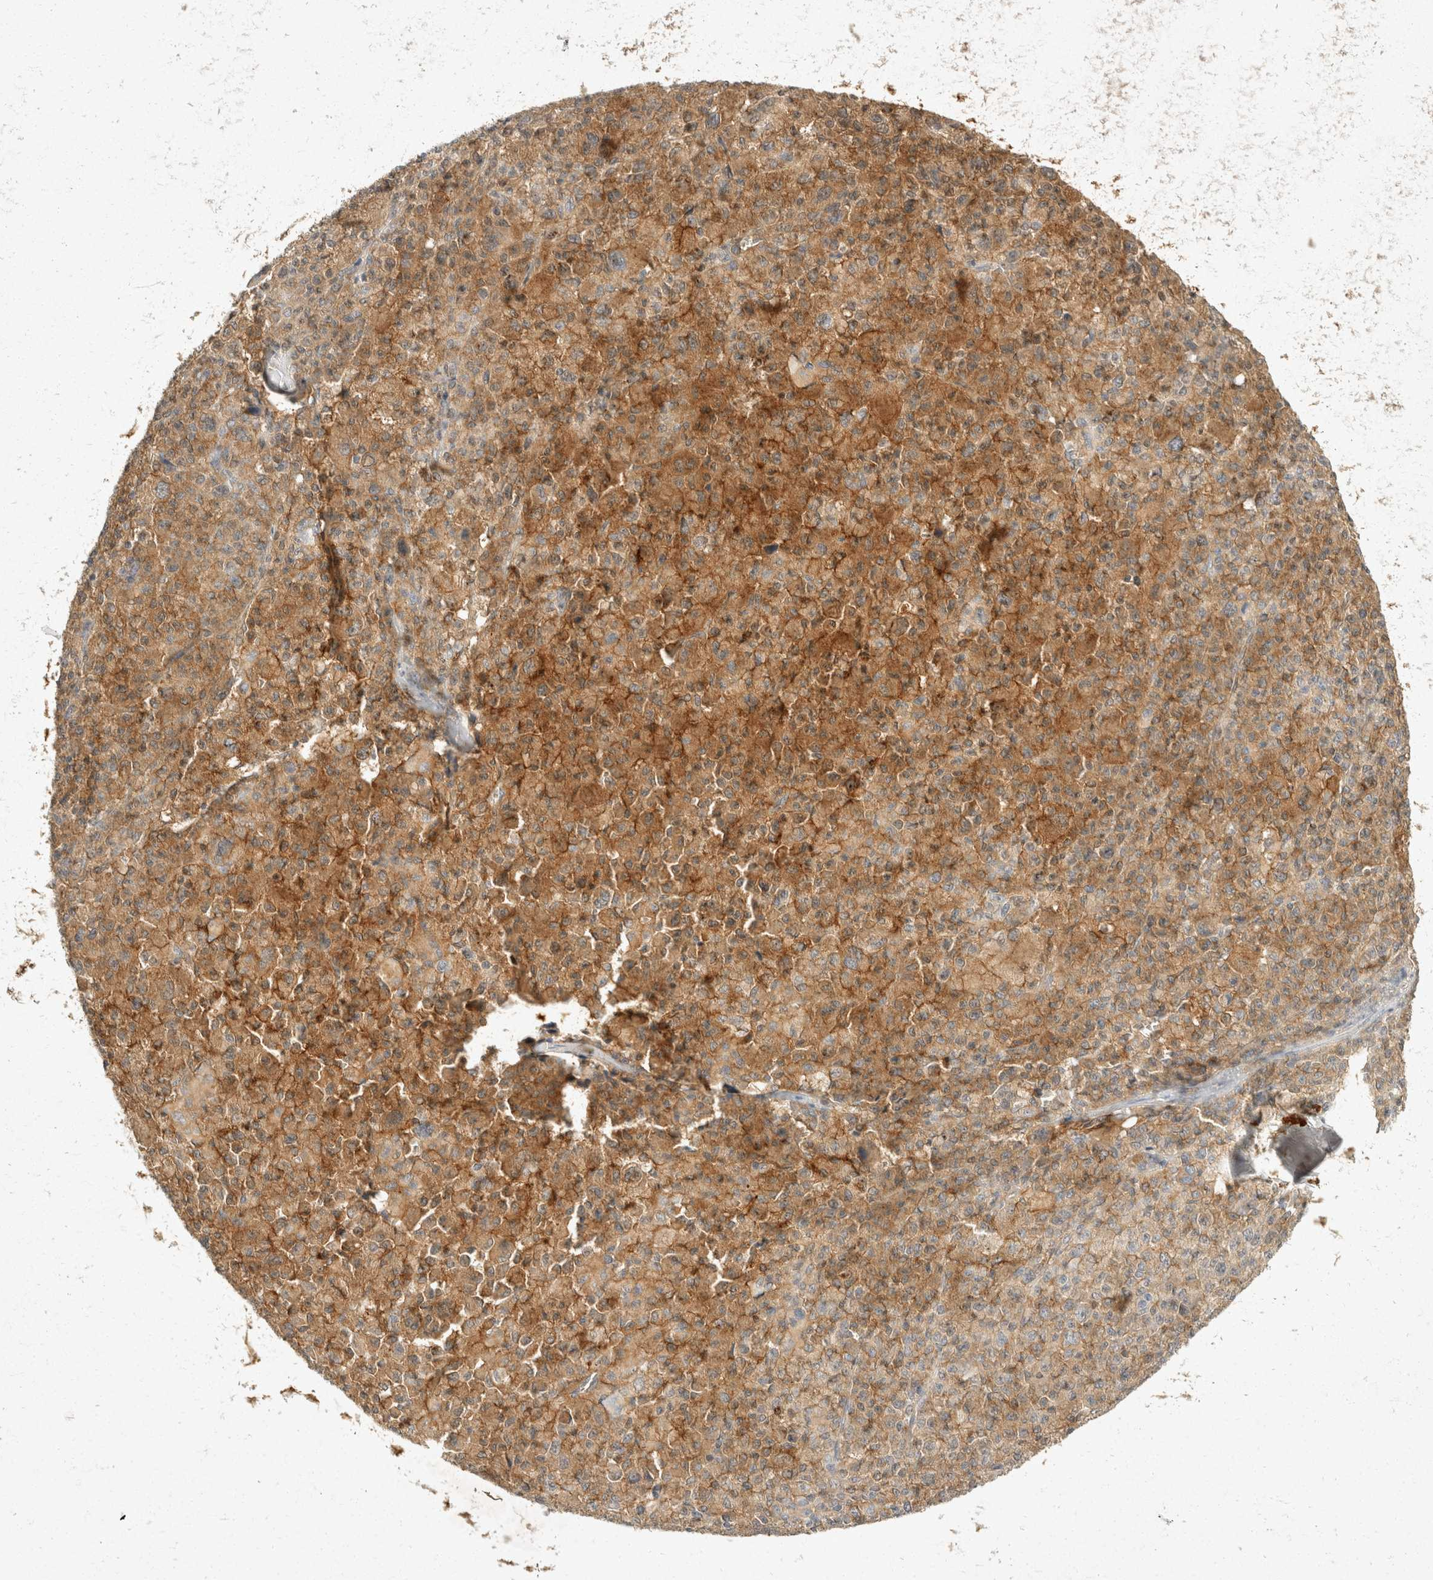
{"staining": {"intensity": "moderate", "quantity": ">75%", "location": "cytoplasmic/membranous"}, "tissue": "melanoma", "cell_type": "Tumor cells", "image_type": "cancer", "snomed": [{"axis": "morphology", "description": "Malignant melanoma, Metastatic site"}, {"axis": "topography", "description": "Skin"}], "caption": "Tumor cells show medium levels of moderate cytoplasmic/membranous staining in about >75% of cells in melanoma.", "gene": "TOM1L2", "patient": {"sex": "female", "age": 74}}